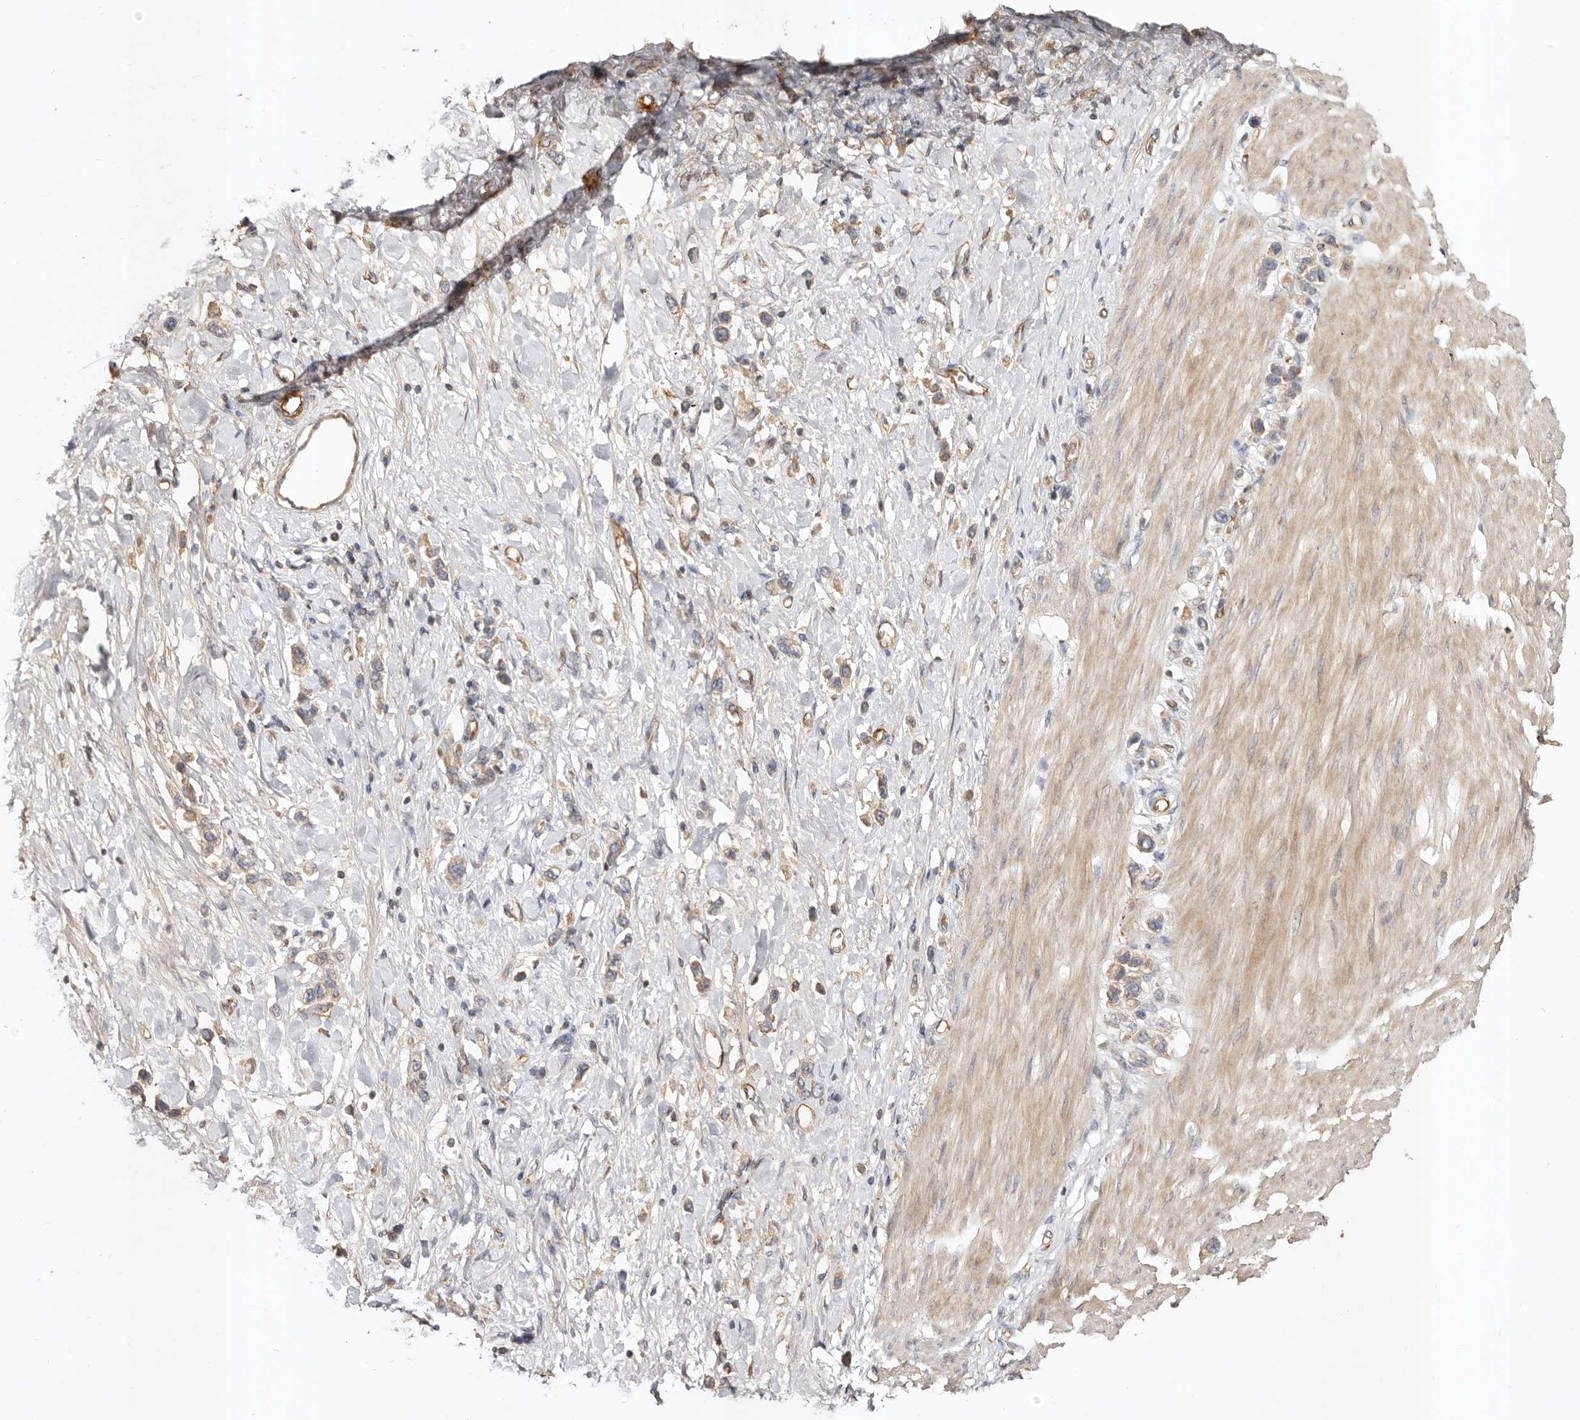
{"staining": {"intensity": "weak", "quantity": ">75%", "location": "cytoplasmic/membranous"}, "tissue": "stomach cancer", "cell_type": "Tumor cells", "image_type": "cancer", "snomed": [{"axis": "morphology", "description": "Adenocarcinoma, NOS"}, {"axis": "topography", "description": "Stomach"}], "caption": "DAB (3,3'-diaminobenzidine) immunohistochemical staining of human adenocarcinoma (stomach) displays weak cytoplasmic/membranous protein positivity in about >75% of tumor cells.", "gene": "ADAMTS9", "patient": {"sex": "female", "age": 65}}